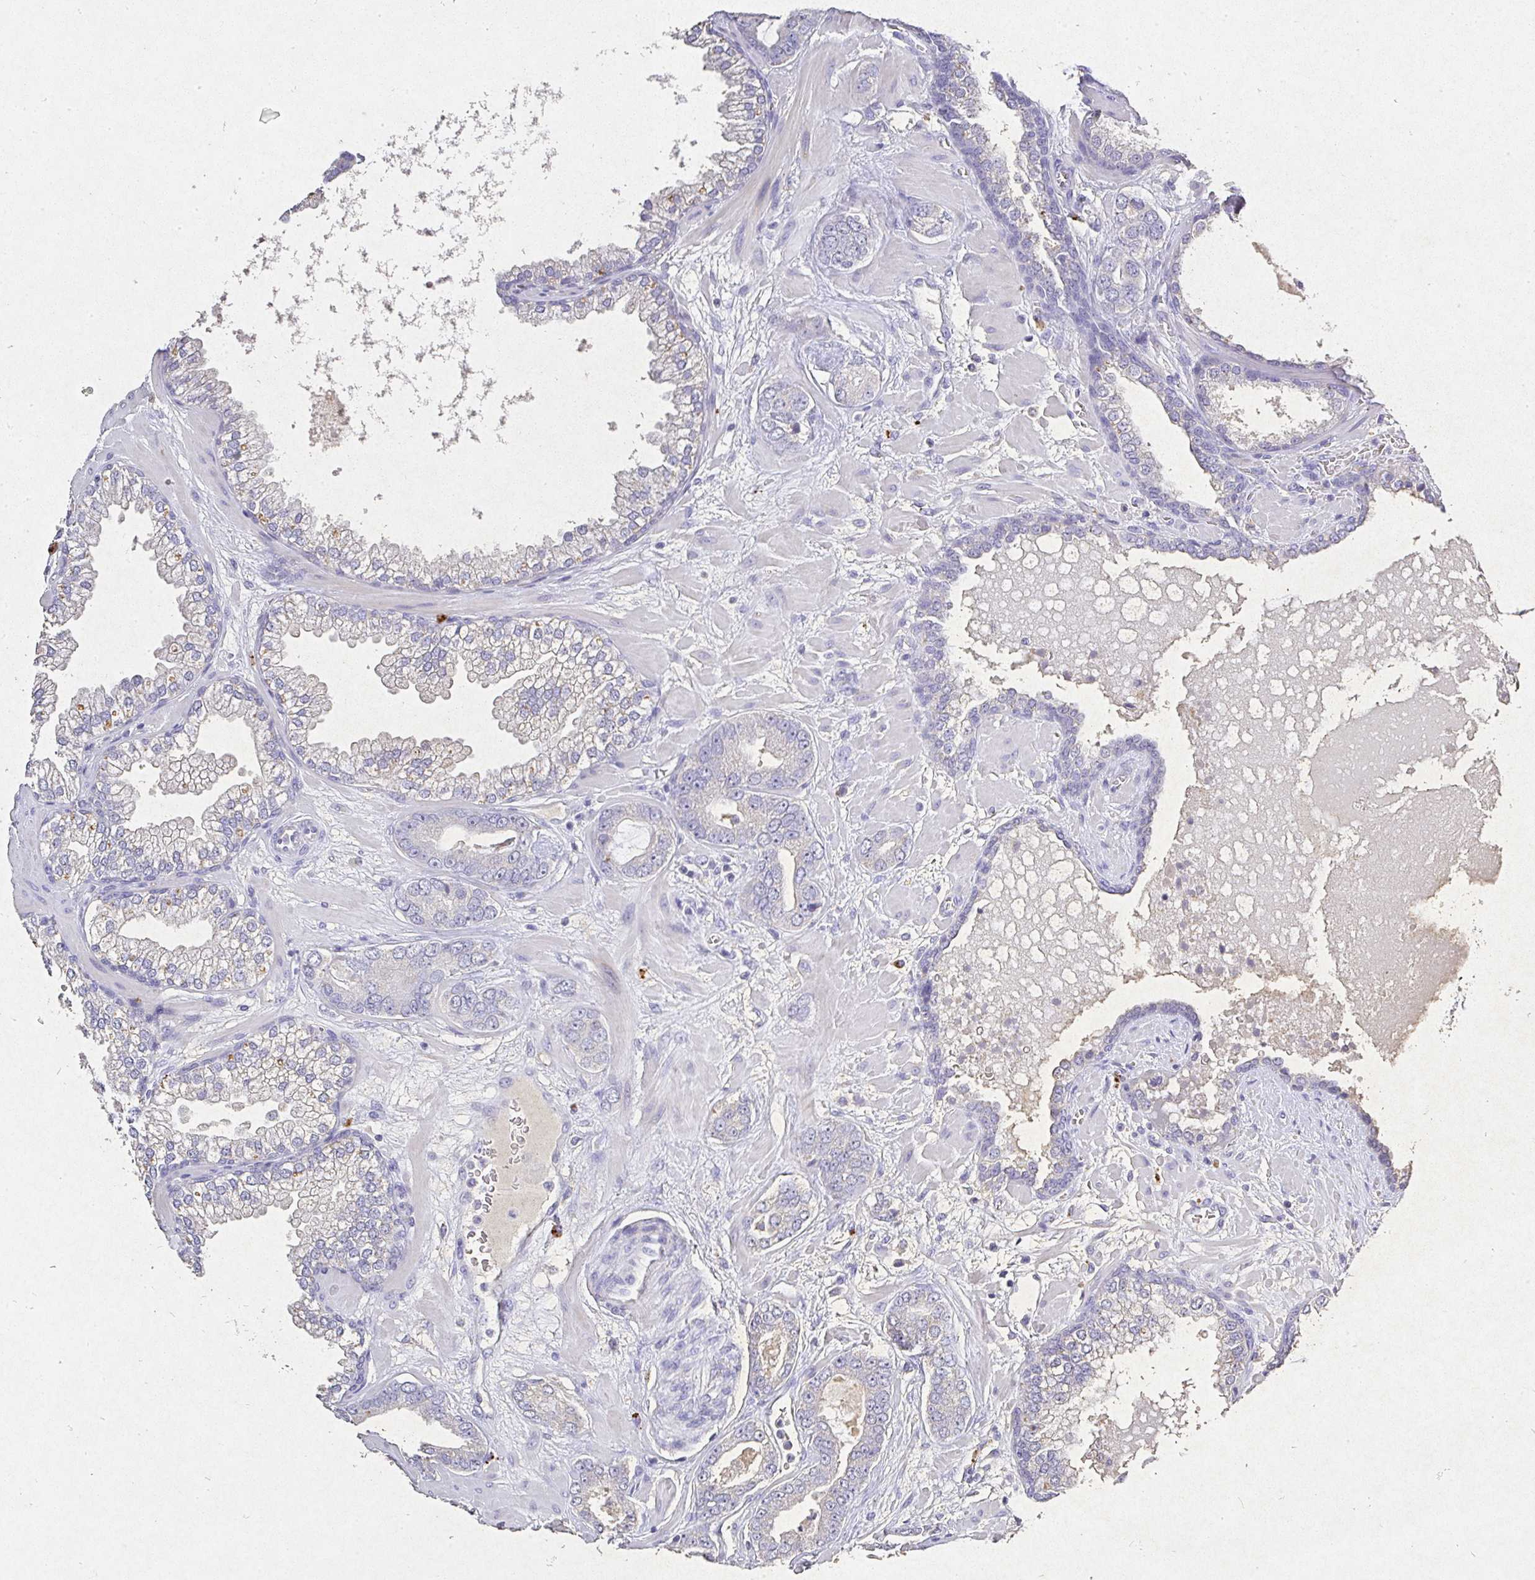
{"staining": {"intensity": "negative", "quantity": "none", "location": "none"}, "tissue": "prostate cancer", "cell_type": "Tumor cells", "image_type": "cancer", "snomed": [{"axis": "morphology", "description": "Adenocarcinoma, Low grade"}, {"axis": "topography", "description": "Prostate"}], "caption": "There is no significant positivity in tumor cells of low-grade adenocarcinoma (prostate).", "gene": "RPS2", "patient": {"sex": "male", "age": 62}}